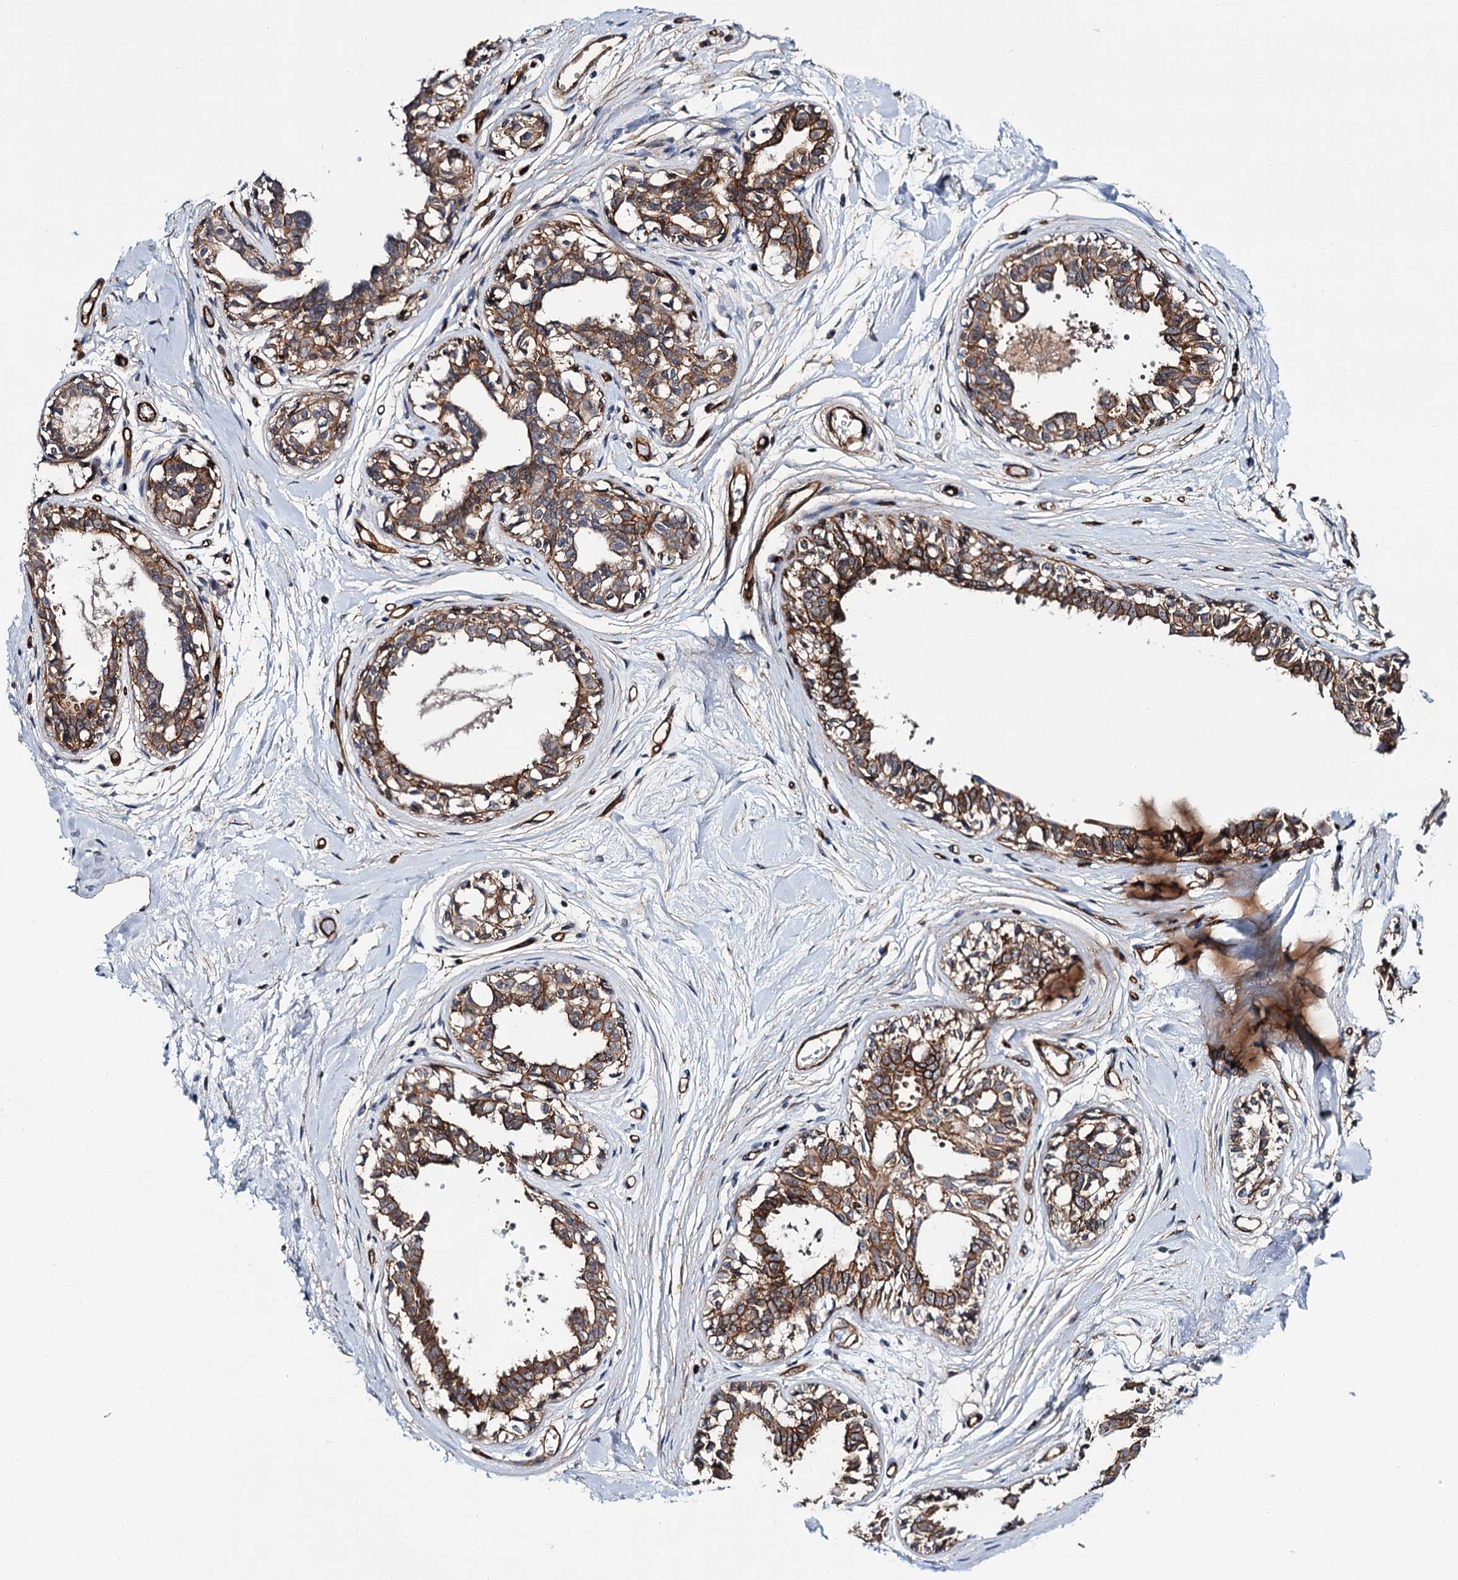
{"staining": {"intensity": "negative", "quantity": "none", "location": "none"}, "tissue": "breast", "cell_type": "Adipocytes", "image_type": "normal", "snomed": [{"axis": "morphology", "description": "Normal tissue, NOS"}, {"axis": "topography", "description": "Breast"}], "caption": "Human breast stained for a protein using IHC exhibits no staining in adipocytes.", "gene": "ABLIM1", "patient": {"sex": "female", "age": 45}}